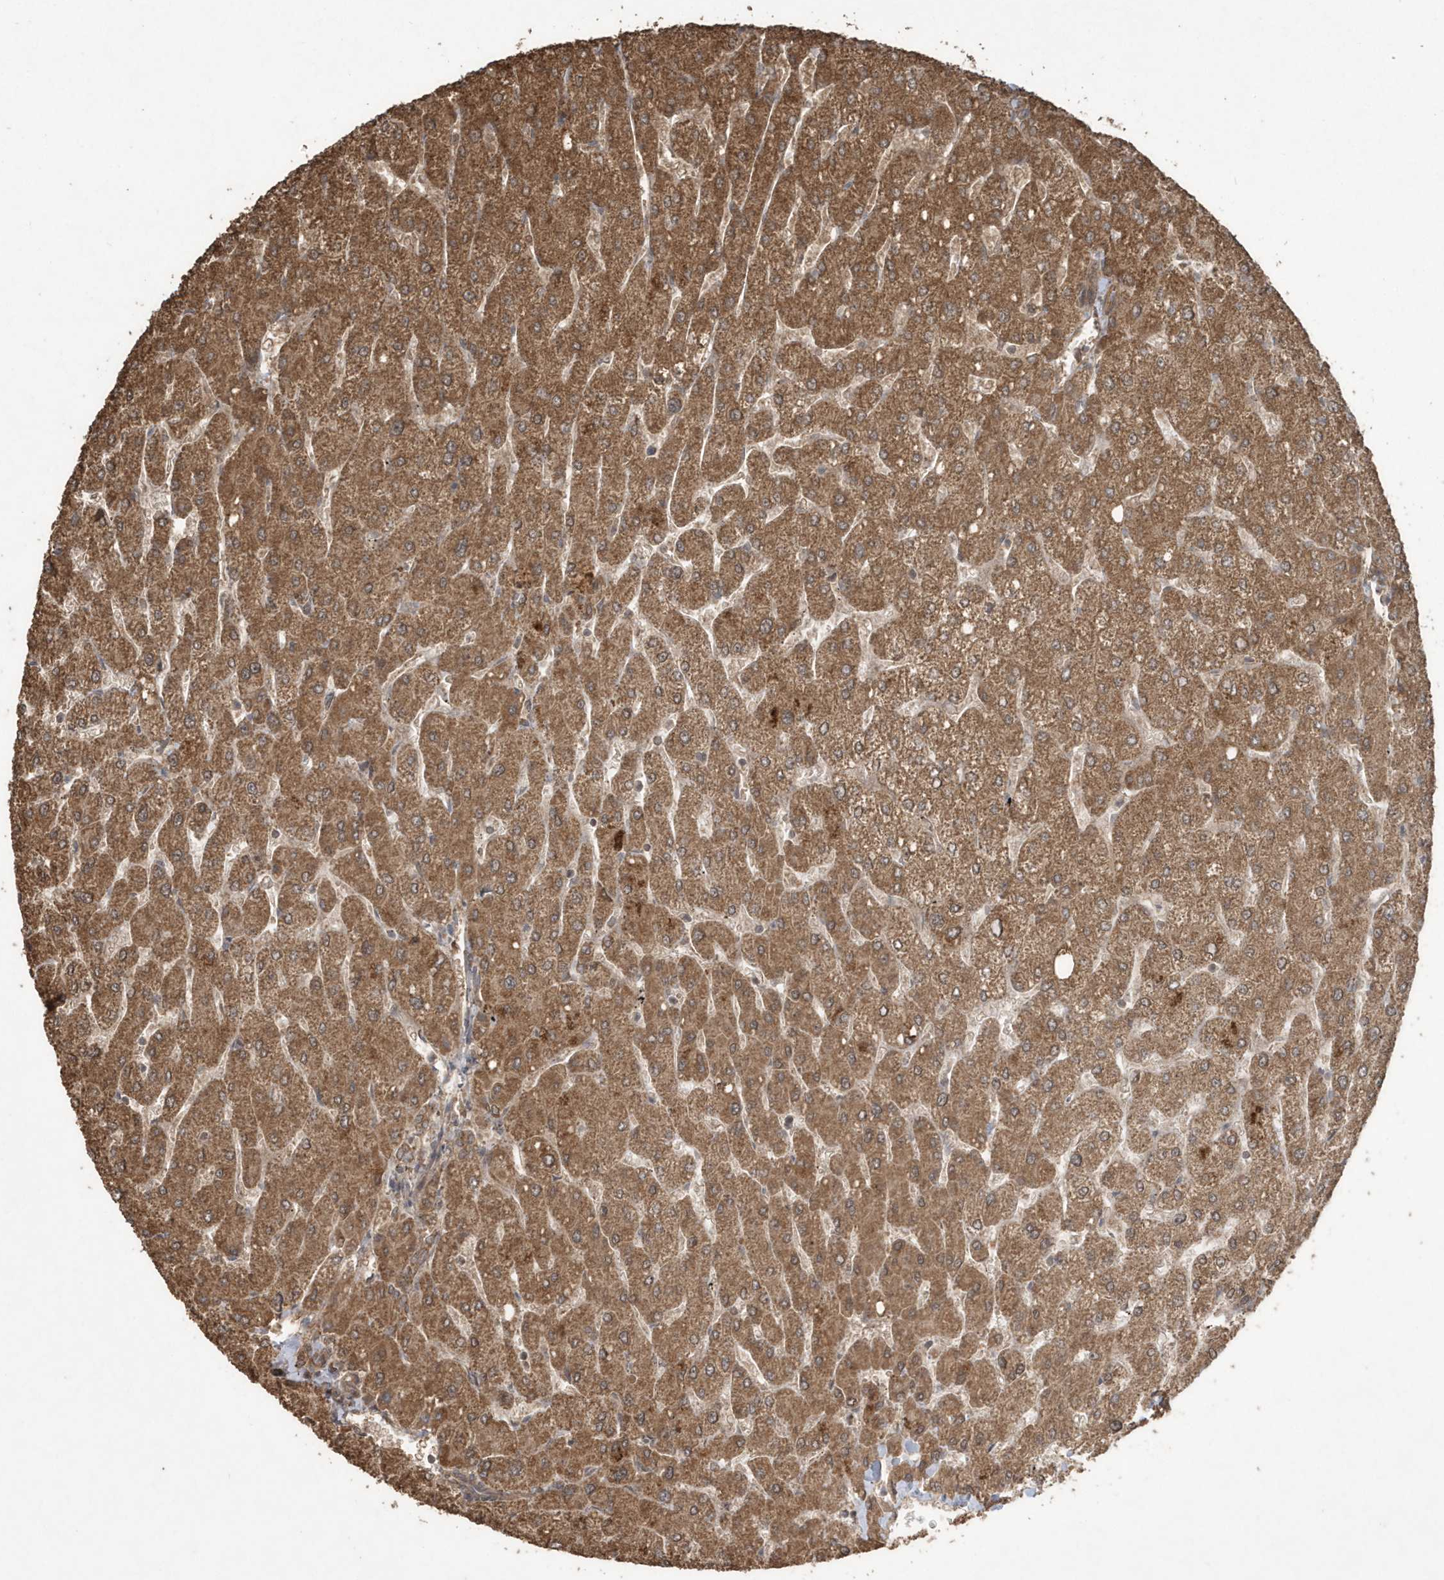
{"staining": {"intensity": "moderate", "quantity": ">75%", "location": "cytoplasmic/membranous"}, "tissue": "liver", "cell_type": "Cholangiocytes", "image_type": "normal", "snomed": [{"axis": "morphology", "description": "Normal tissue, NOS"}, {"axis": "topography", "description": "Liver"}], "caption": "Immunohistochemical staining of unremarkable human liver displays moderate cytoplasmic/membranous protein positivity in about >75% of cholangiocytes.", "gene": "PAXBP1", "patient": {"sex": "male", "age": 55}}